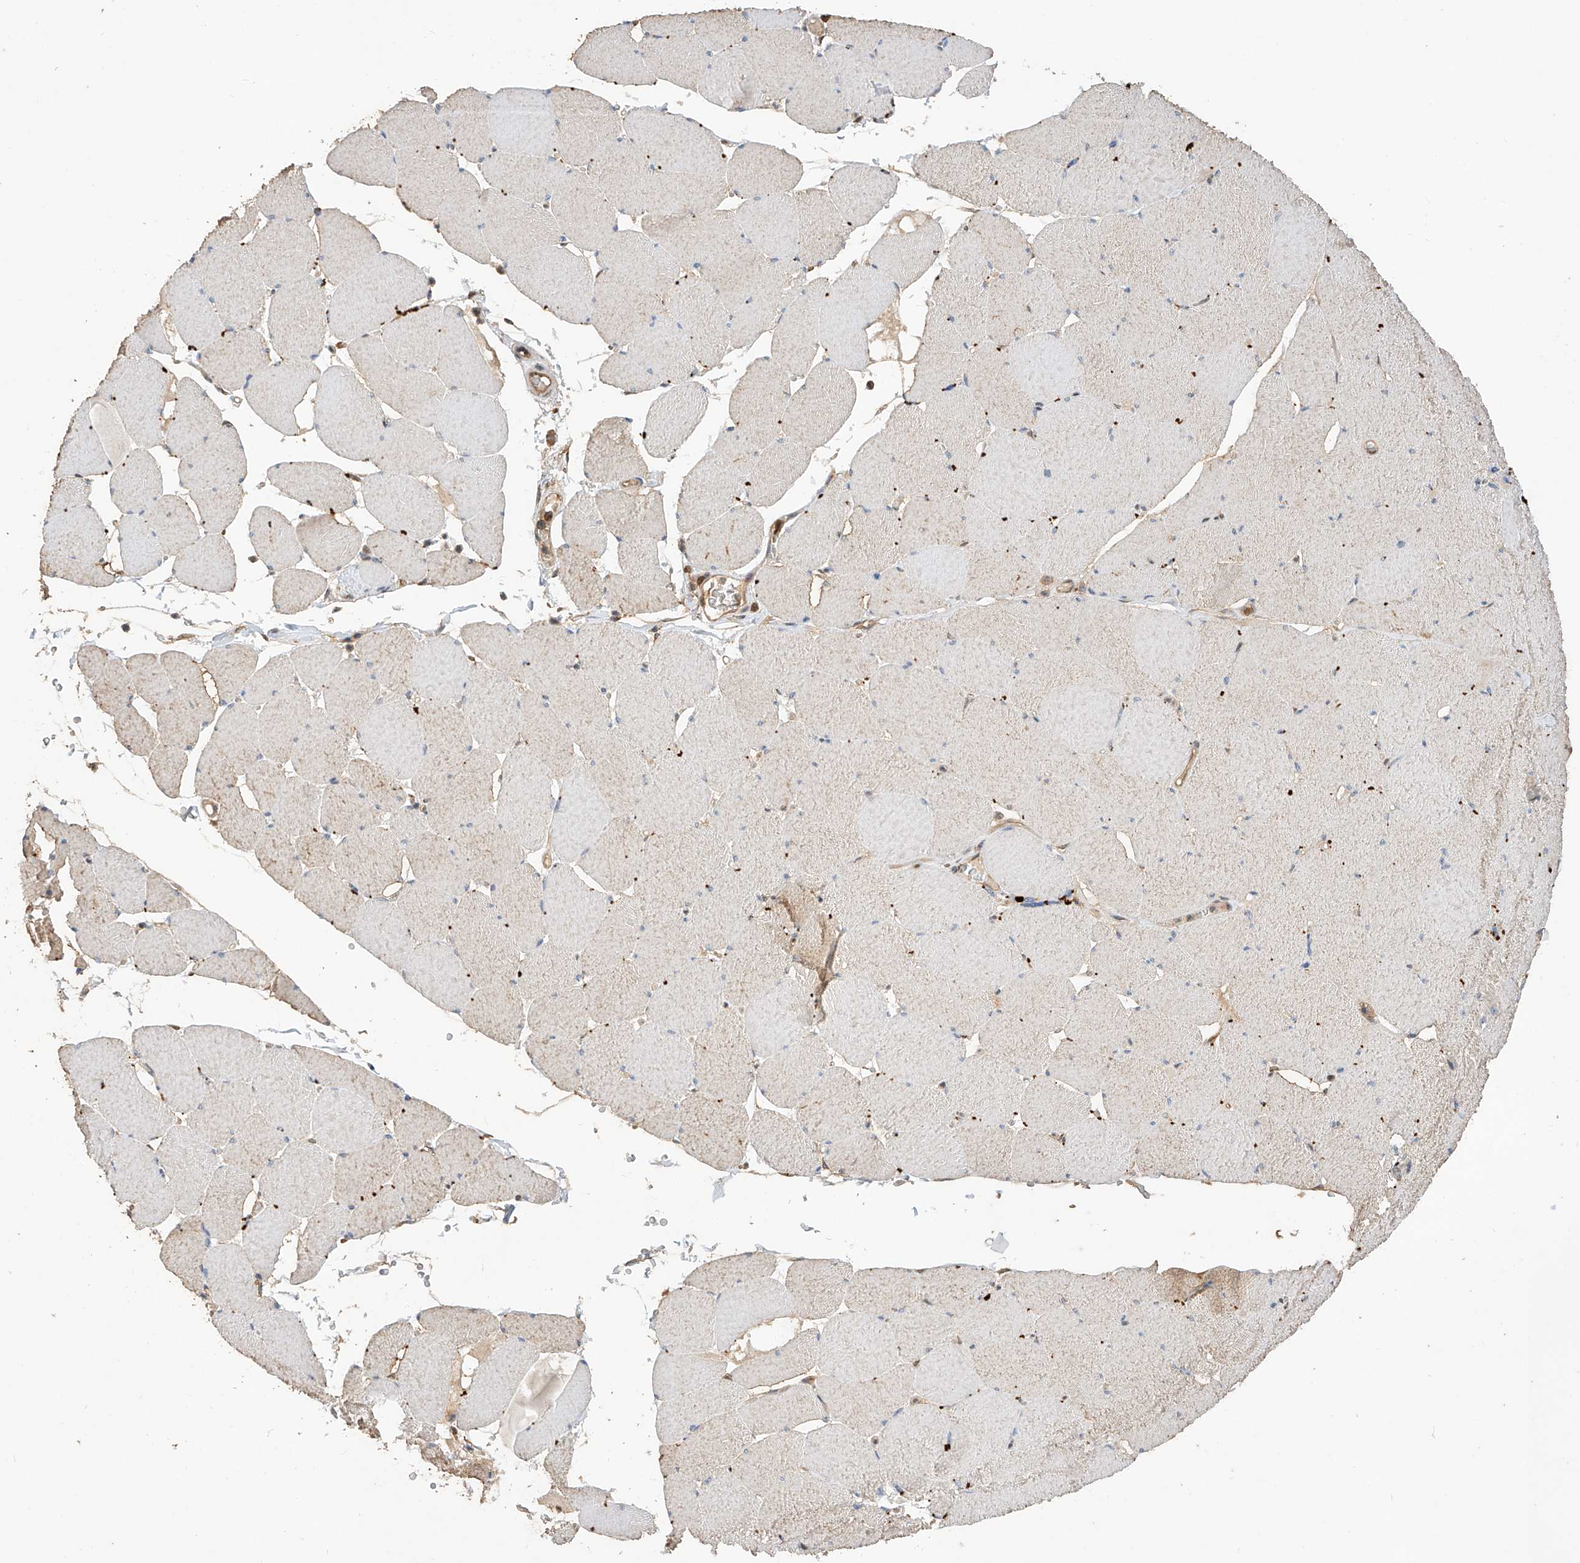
{"staining": {"intensity": "negative", "quantity": "none", "location": "none"}, "tissue": "skeletal muscle", "cell_type": "Myocytes", "image_type": "normal", "snomed": [{"axis": "morphology", "description": "Normal tissue, NOS"}, {"axis": "topography", "description": "Skeletal muscle"}, {"axis": "topography", "description": "Head-Neck"}], "caption": "IHC image of benign human skeletal muscle stained for a protein (brown), which displays no staining in myocytes. The staining was performed using DAB (3,3'-diaminobenzidine) to visualize the protein expression in brown, while the nuclei were stained in blue with hematoxylin (Magnification: 20x).", "gene": "RILPL2", "patient": {"sex": "male", "age": 66}}